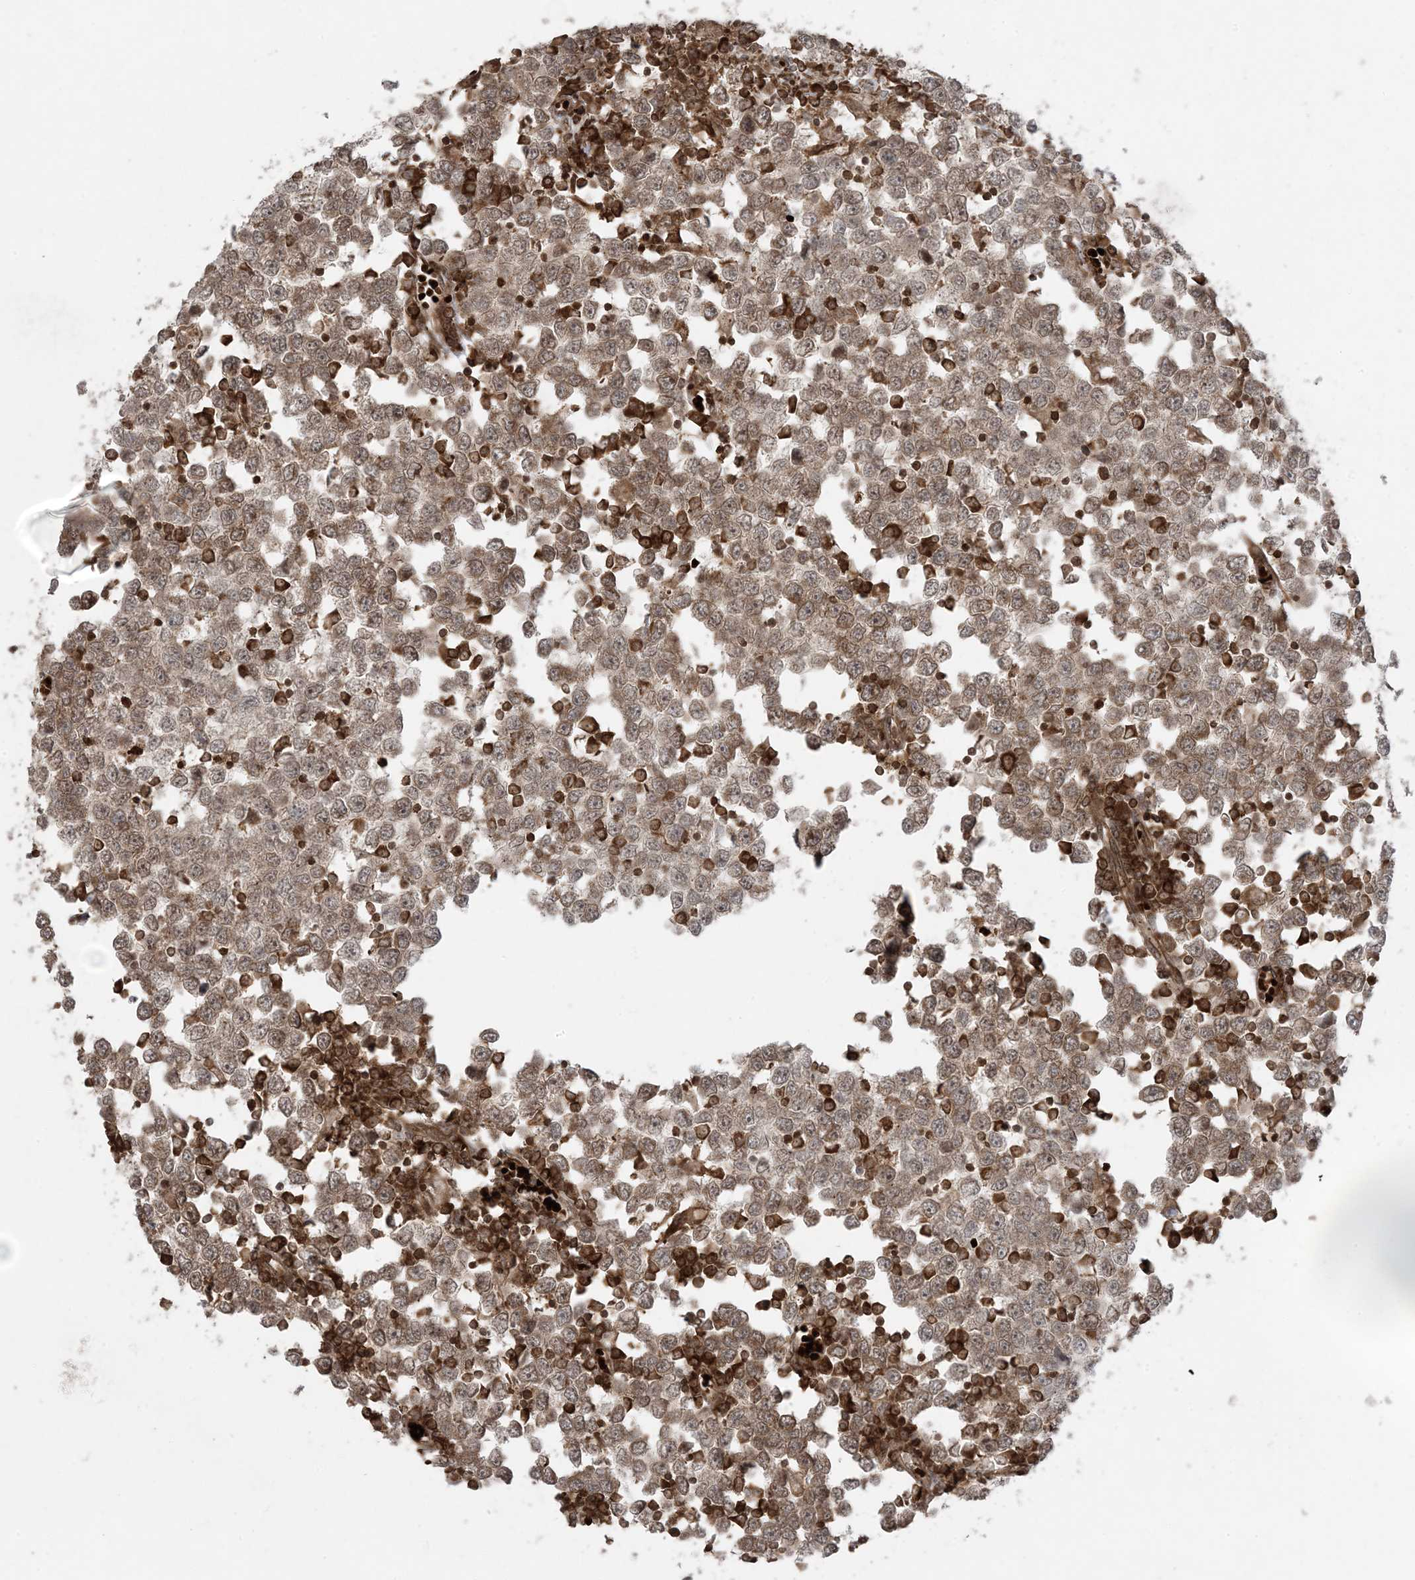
{"staining": {"intensity": "moderate", "quantity": ">75%", "location": "cytoplasmic/membranous"}, "tissue": "testis cancer", "cell_type": "Tumor cells", "image_type": "cancer", "snomed": [{"axis": "morphology", "description": "Seminoma, NOS"}, {"axis": "topography", "description": "Testis"}], "caption": "Protein staining shows moderate cytoplasmic/membranous positivity in about >75% of tumor cells in testis cancer. Immunohistochemistry (ihc) stains the protein of interest in brown and the nuclei are stained blue.", "gene": "DDX19B", "patient": {"sex": "male", "age": 65}}